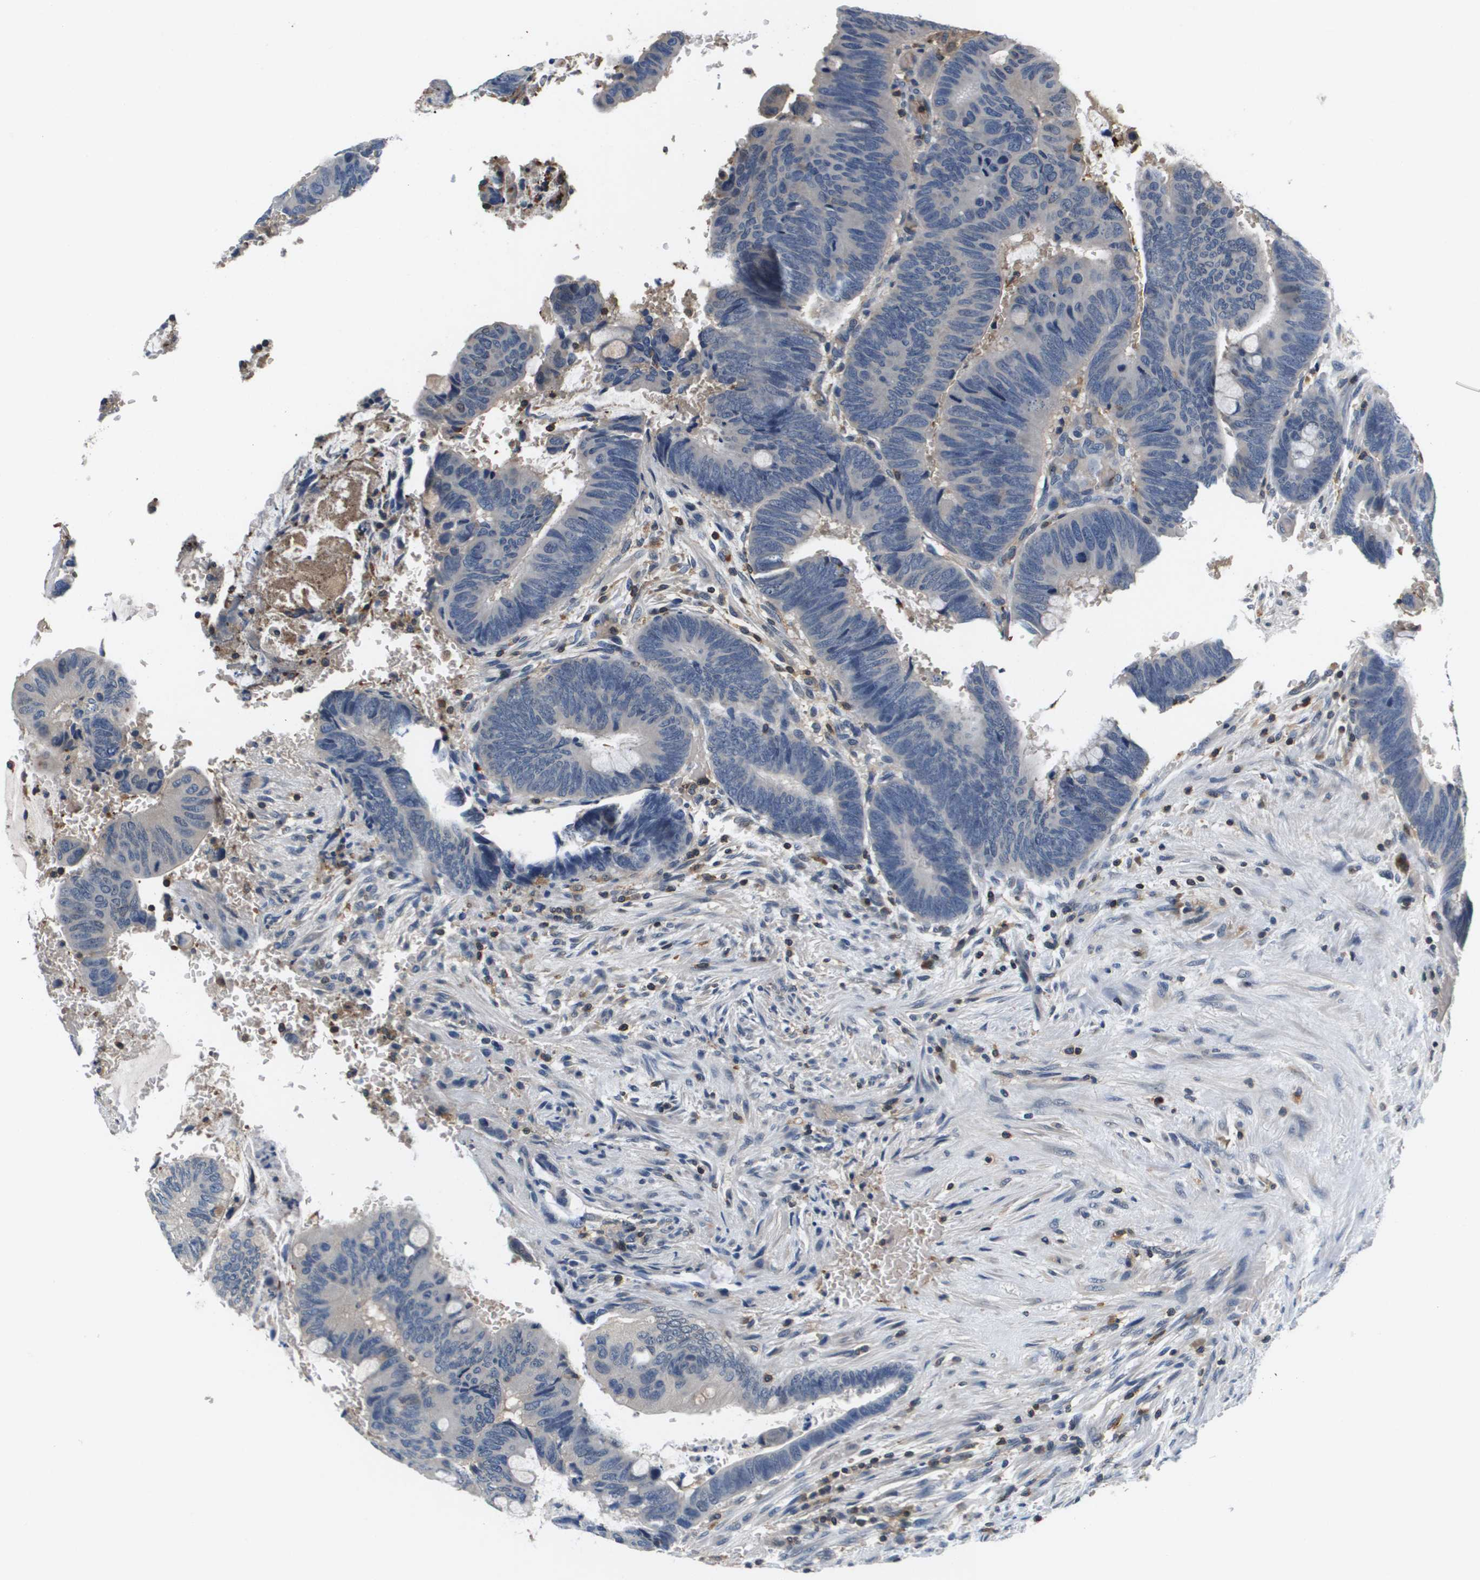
{"staining": {"intensity": "negative", "quantity": "none", "location": "none"}, "tissue": "colorectal cancer", "cell_type": "Tumor cells", "image_type": "cancer", "snomed": [{"axis": "morphology", "description": "Normal tissue, NOS"}, {"axis": "morphology", "description": "Adenocarcinoma, NOS"}, {"axis": "topography", "description": "Rectum"}], "caption": "This photomicrograph is of adenocarcinoma (colorectal) stained with IHC to label a protein in brown with the nuclei are counter-stained blue. There is no positivity in tumor cells.", "gene": "KCNQ5", "patient": {"sex": "male", "age": 92}}